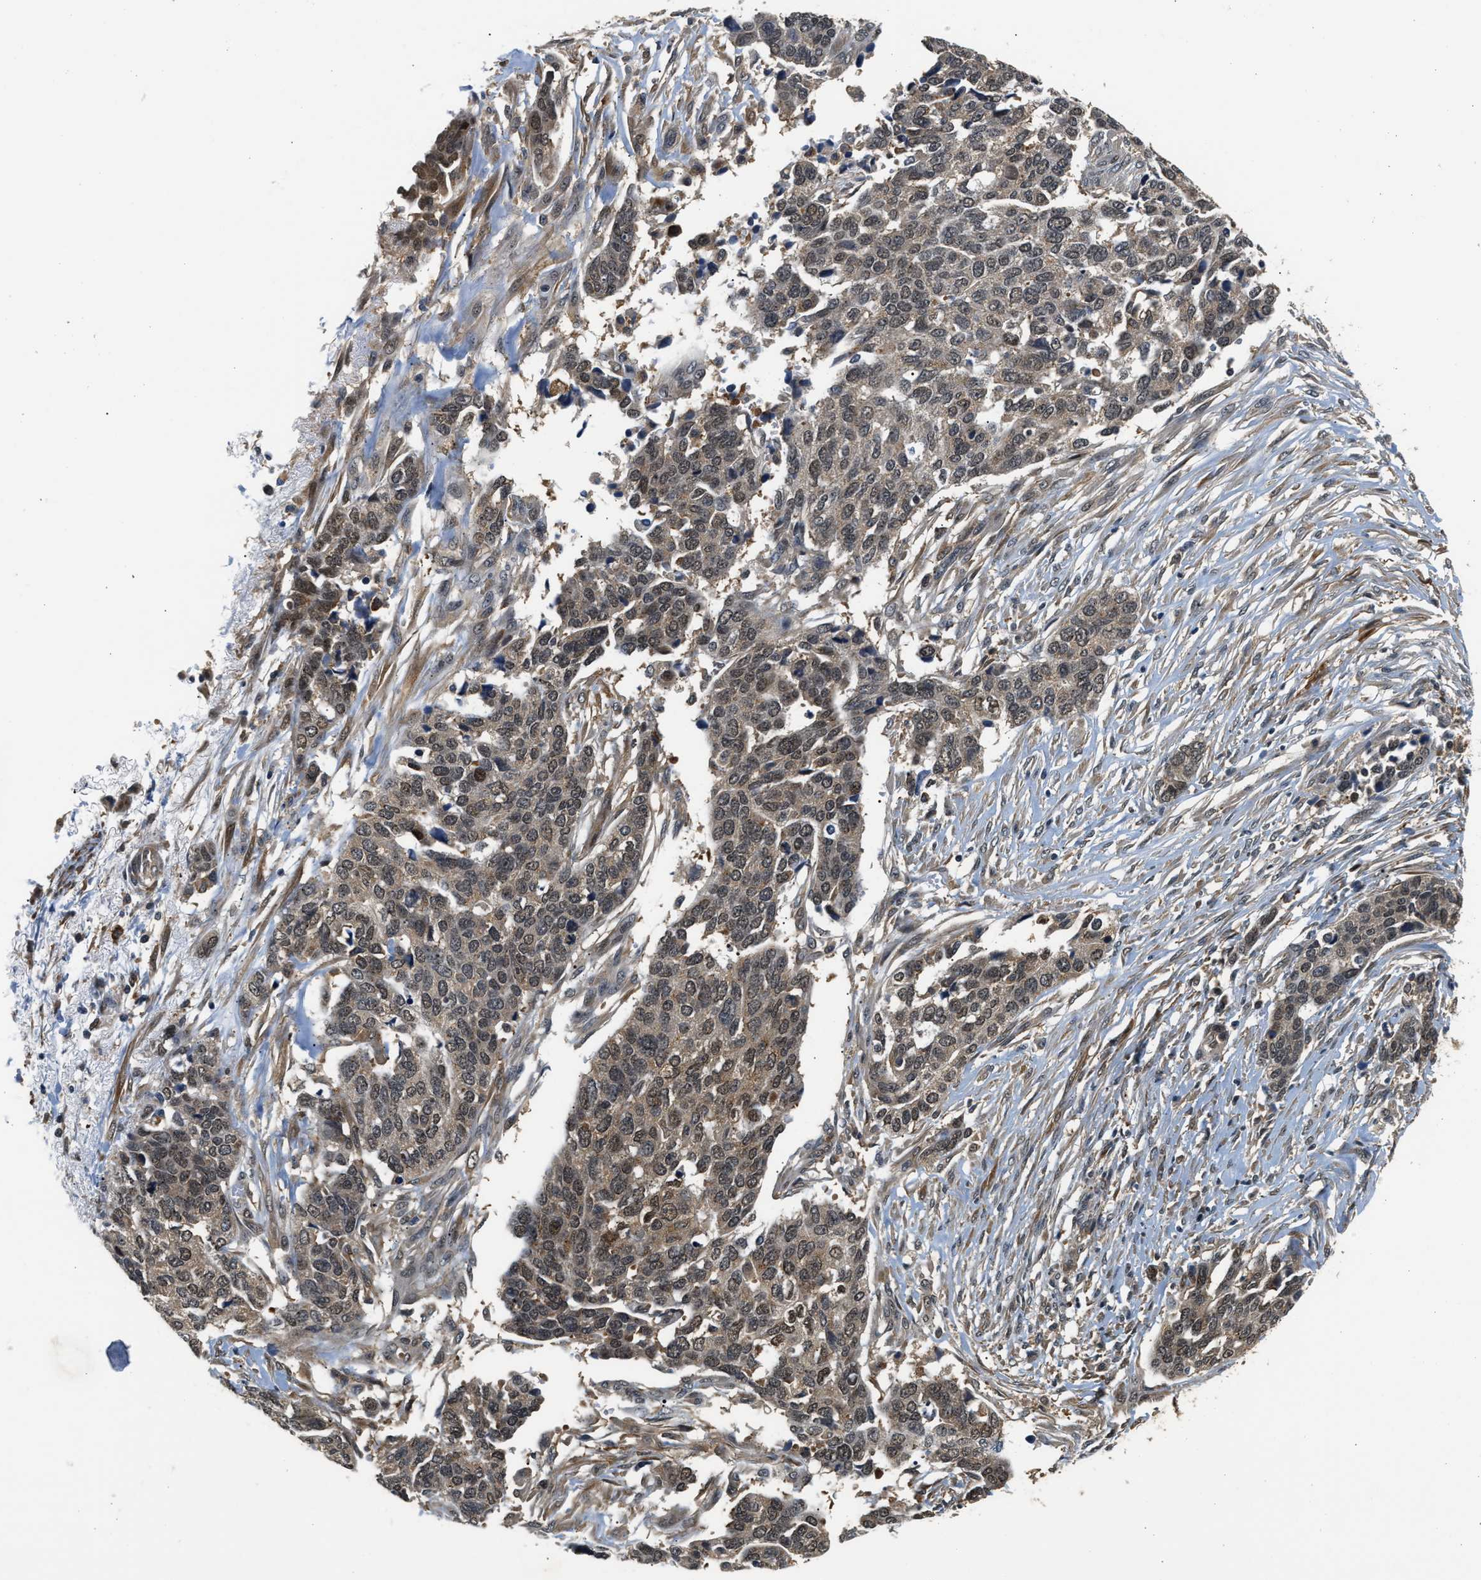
{"staining": {"intensity": "weak", "quantity": ">75%", "location": "cytoplasmic/membranous,nuclear"}, "tissue": "ovarian cancer", "cell_type": "Tumor cells", "image_type": "cancer", "snomed": [{"axis": "morphology", "description": "Cystadenocarcinoma, serous, NOS"}, {"axis": "topography", "description": "Ovary"}], "caption": "Immunohistochemical staining of ovarian serous cystadenocarcinoma demonstrates low levels of weak cytoplasmic/membranous and nuclear protein positivity in about >75% of tumor cells.", "gene": "LARP6", "patient": {"sex": "female", "age": 44}}